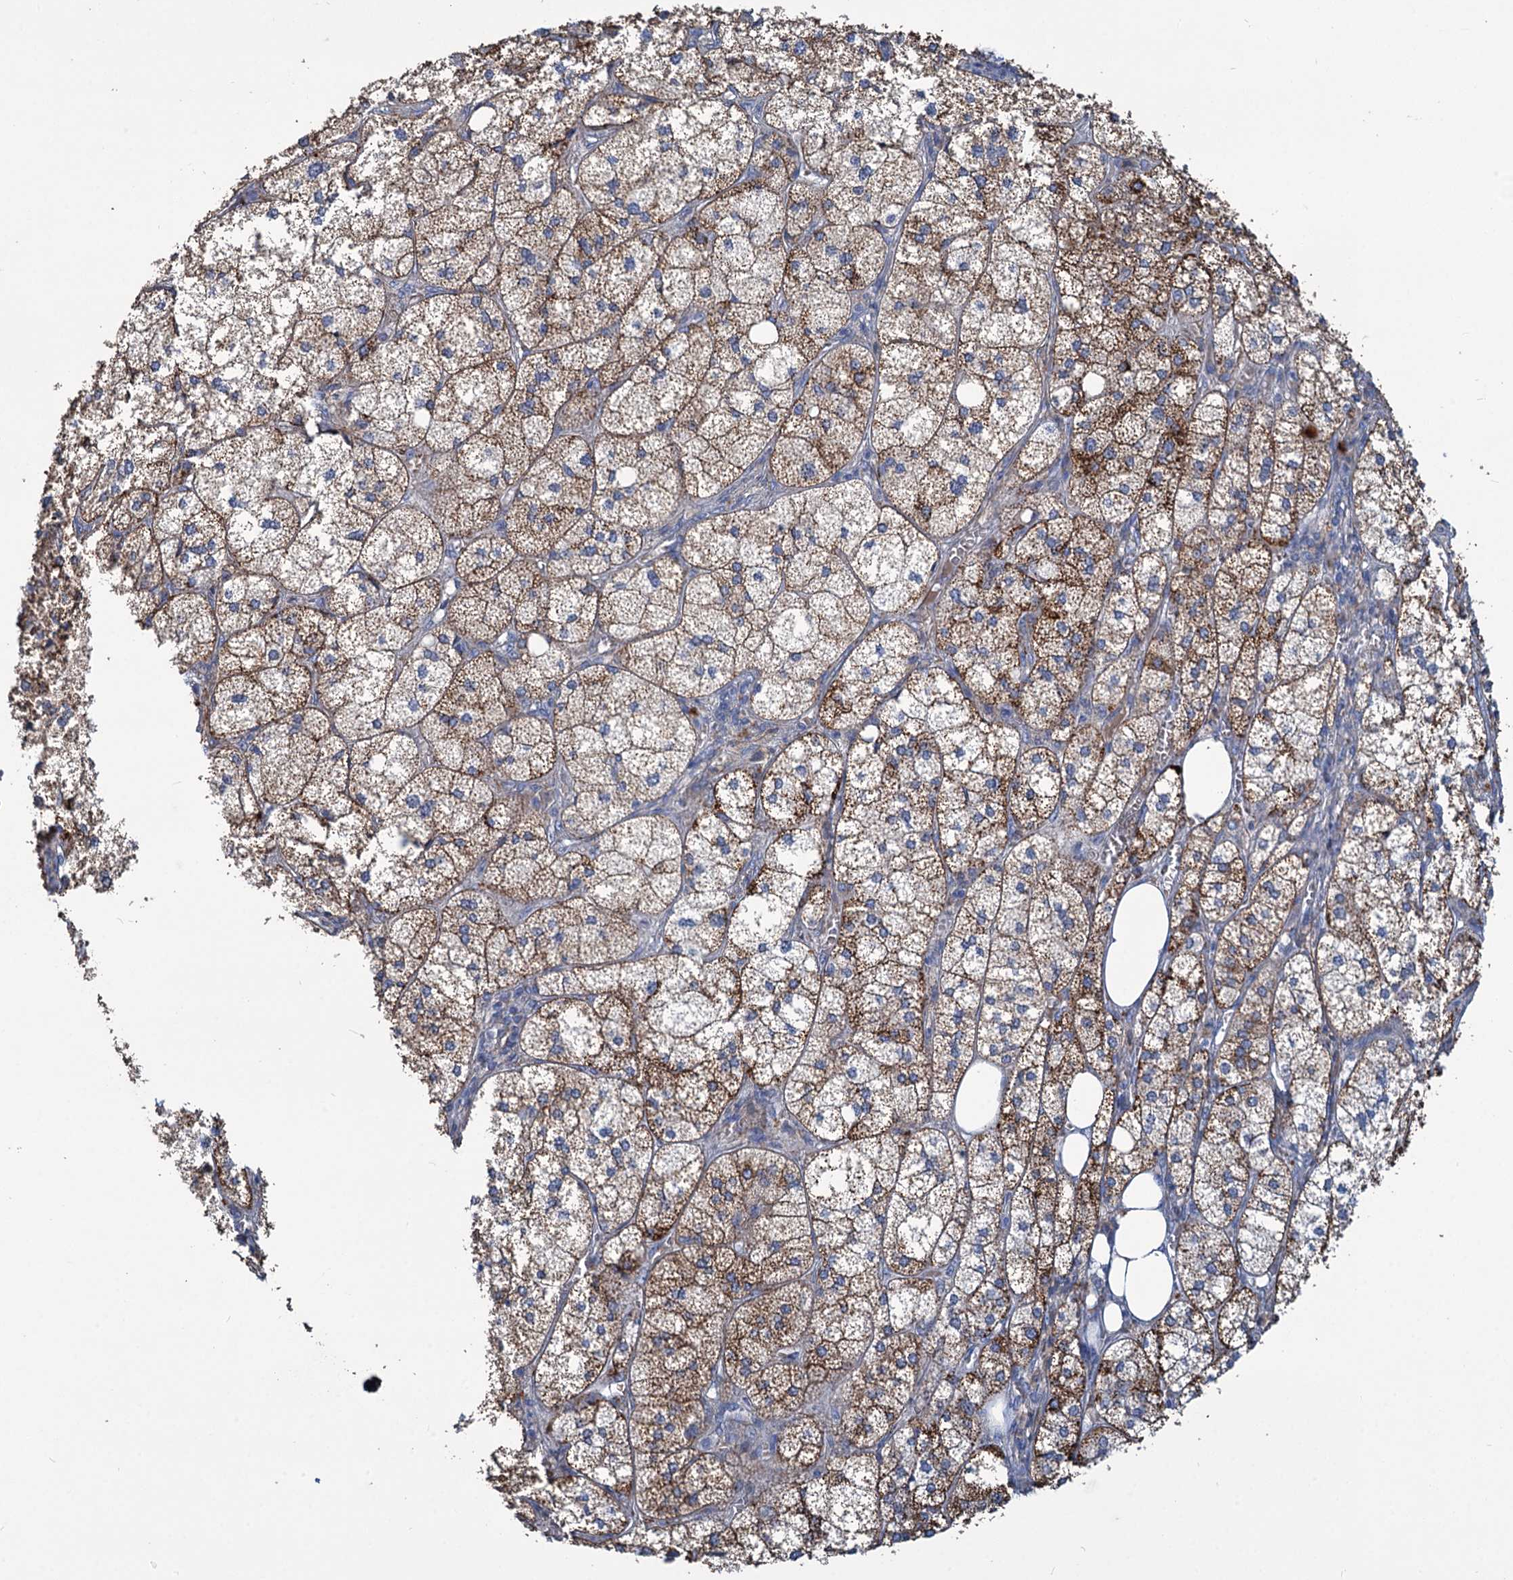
{"staining": {"intensity": "strong", "quantity": "25%-75%", "location": "cytoplasmic/membranous"}, "tissue": "adrenal gland", "cell_type": "Glandular cells", "image_type": "normal", "snomed": [{"axis": "morphology", "description": "Normal tissue, NOS"}, {"axis": "topography", "description": "Adrenal gland"}], "caption": "Protein analysis of unremarkable adrenal gland shows strong cytoplasmic/membranous positivity in about 25%-75% of glandular cells. (DAB (3,3'-diaminobenzidine) = brown stain, brightfield microscopy at high magnification).", "gene": "URAD", "patient": {"sex": "female", "age": 61}}